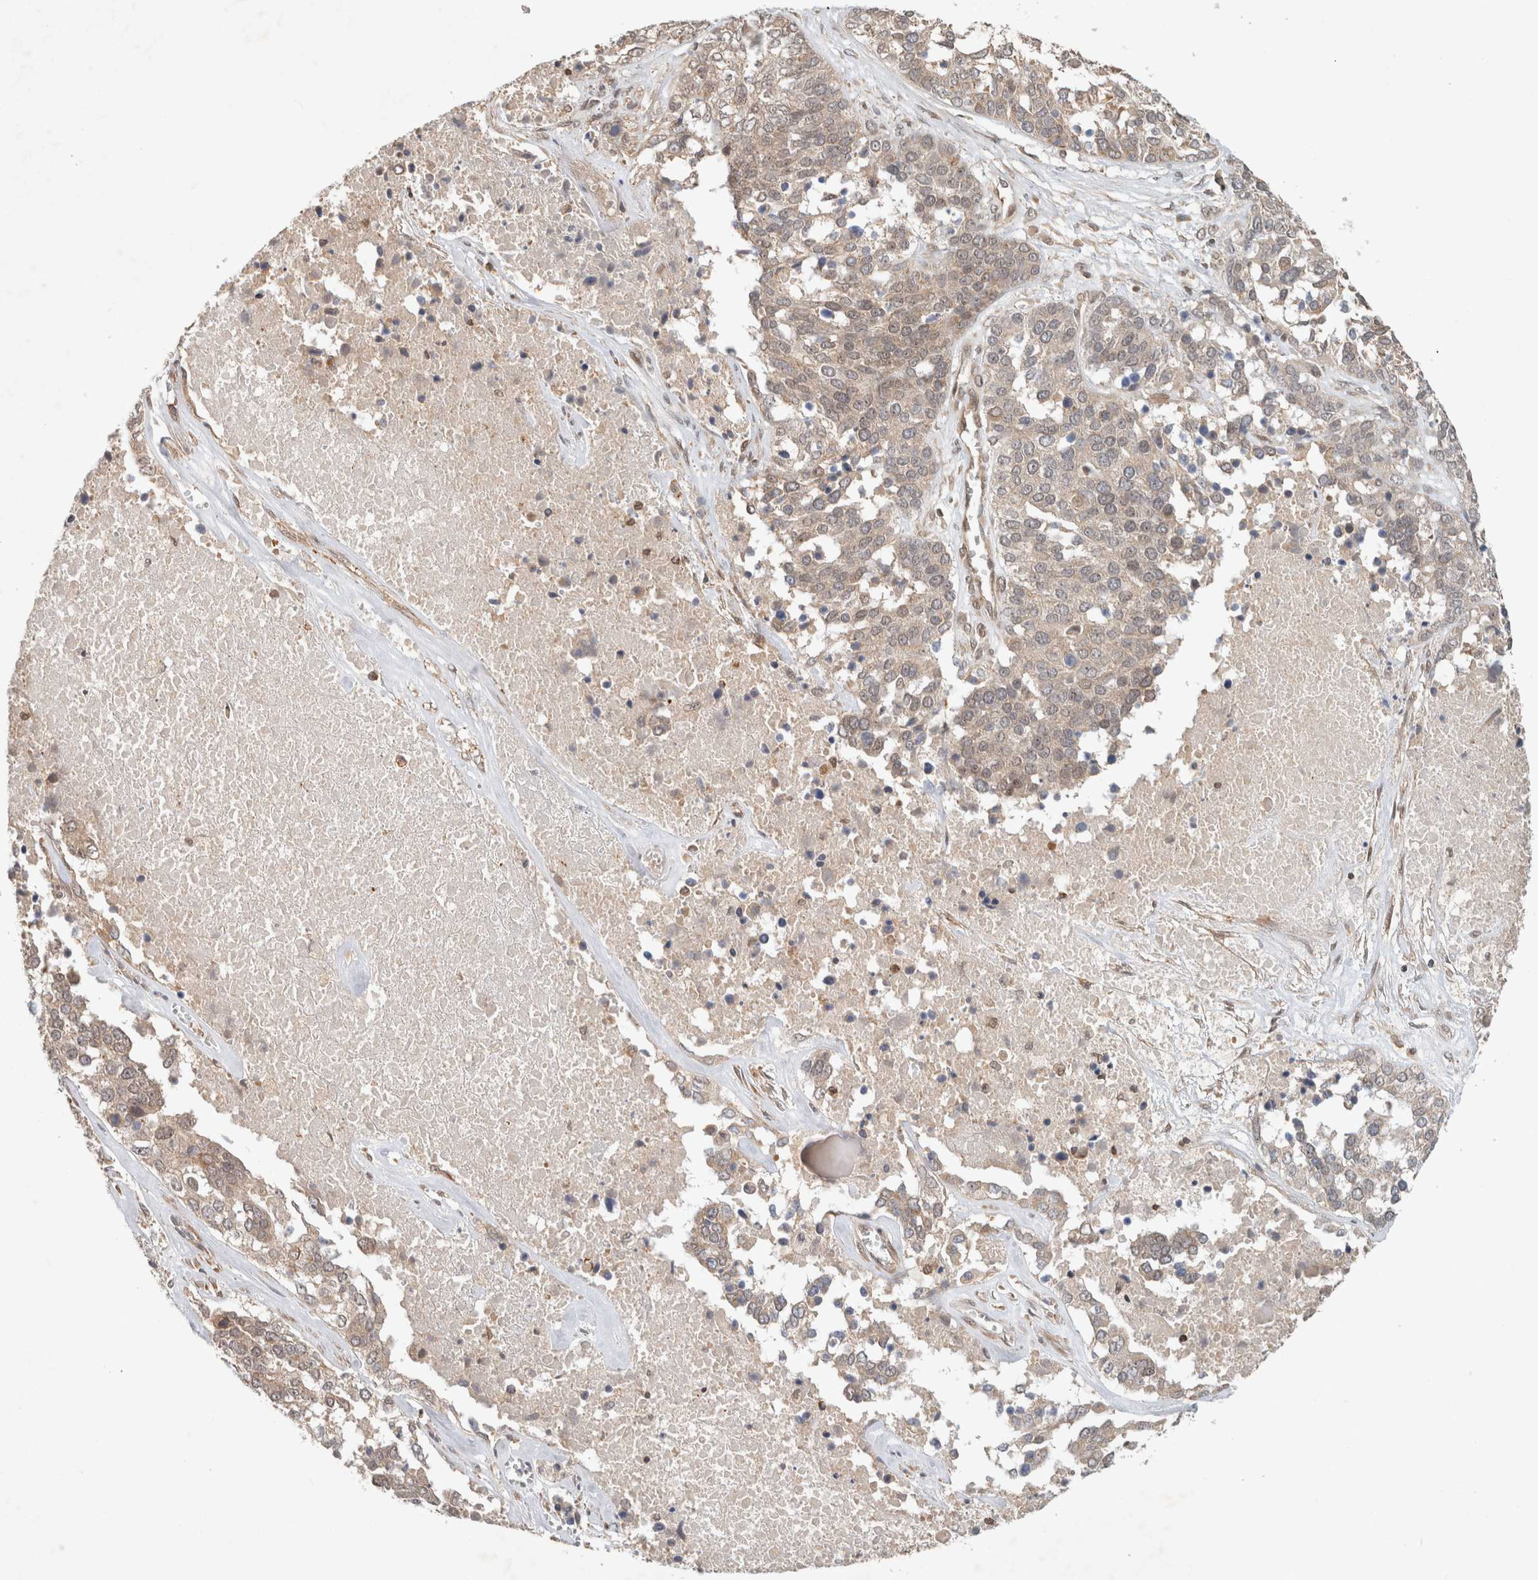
{"staining": {"intensity": "weak", "quantity": ">75%", "location": "cytoplasmic/membranous"}, "tissue": "ovarian cancer", "cell_type": "Tumor cells", "image_type": "cancer", "snomed": [{"axis": "morphology", "description": "Cystadenocarcinoma, serous, NOS"}, {"axis": "topography", "description": "Ovary"}], "caption": "Tumor cells demonstrate weak cytoplasmic/membranous expression in approximately >75% of cells in serous cystadenocarcinoma (ovarian). (DAB IHC, brown staining for protein, blue staining for nuclei).", "gene": "CAAP1", "patient": {"sex": "female", "age": 44}}